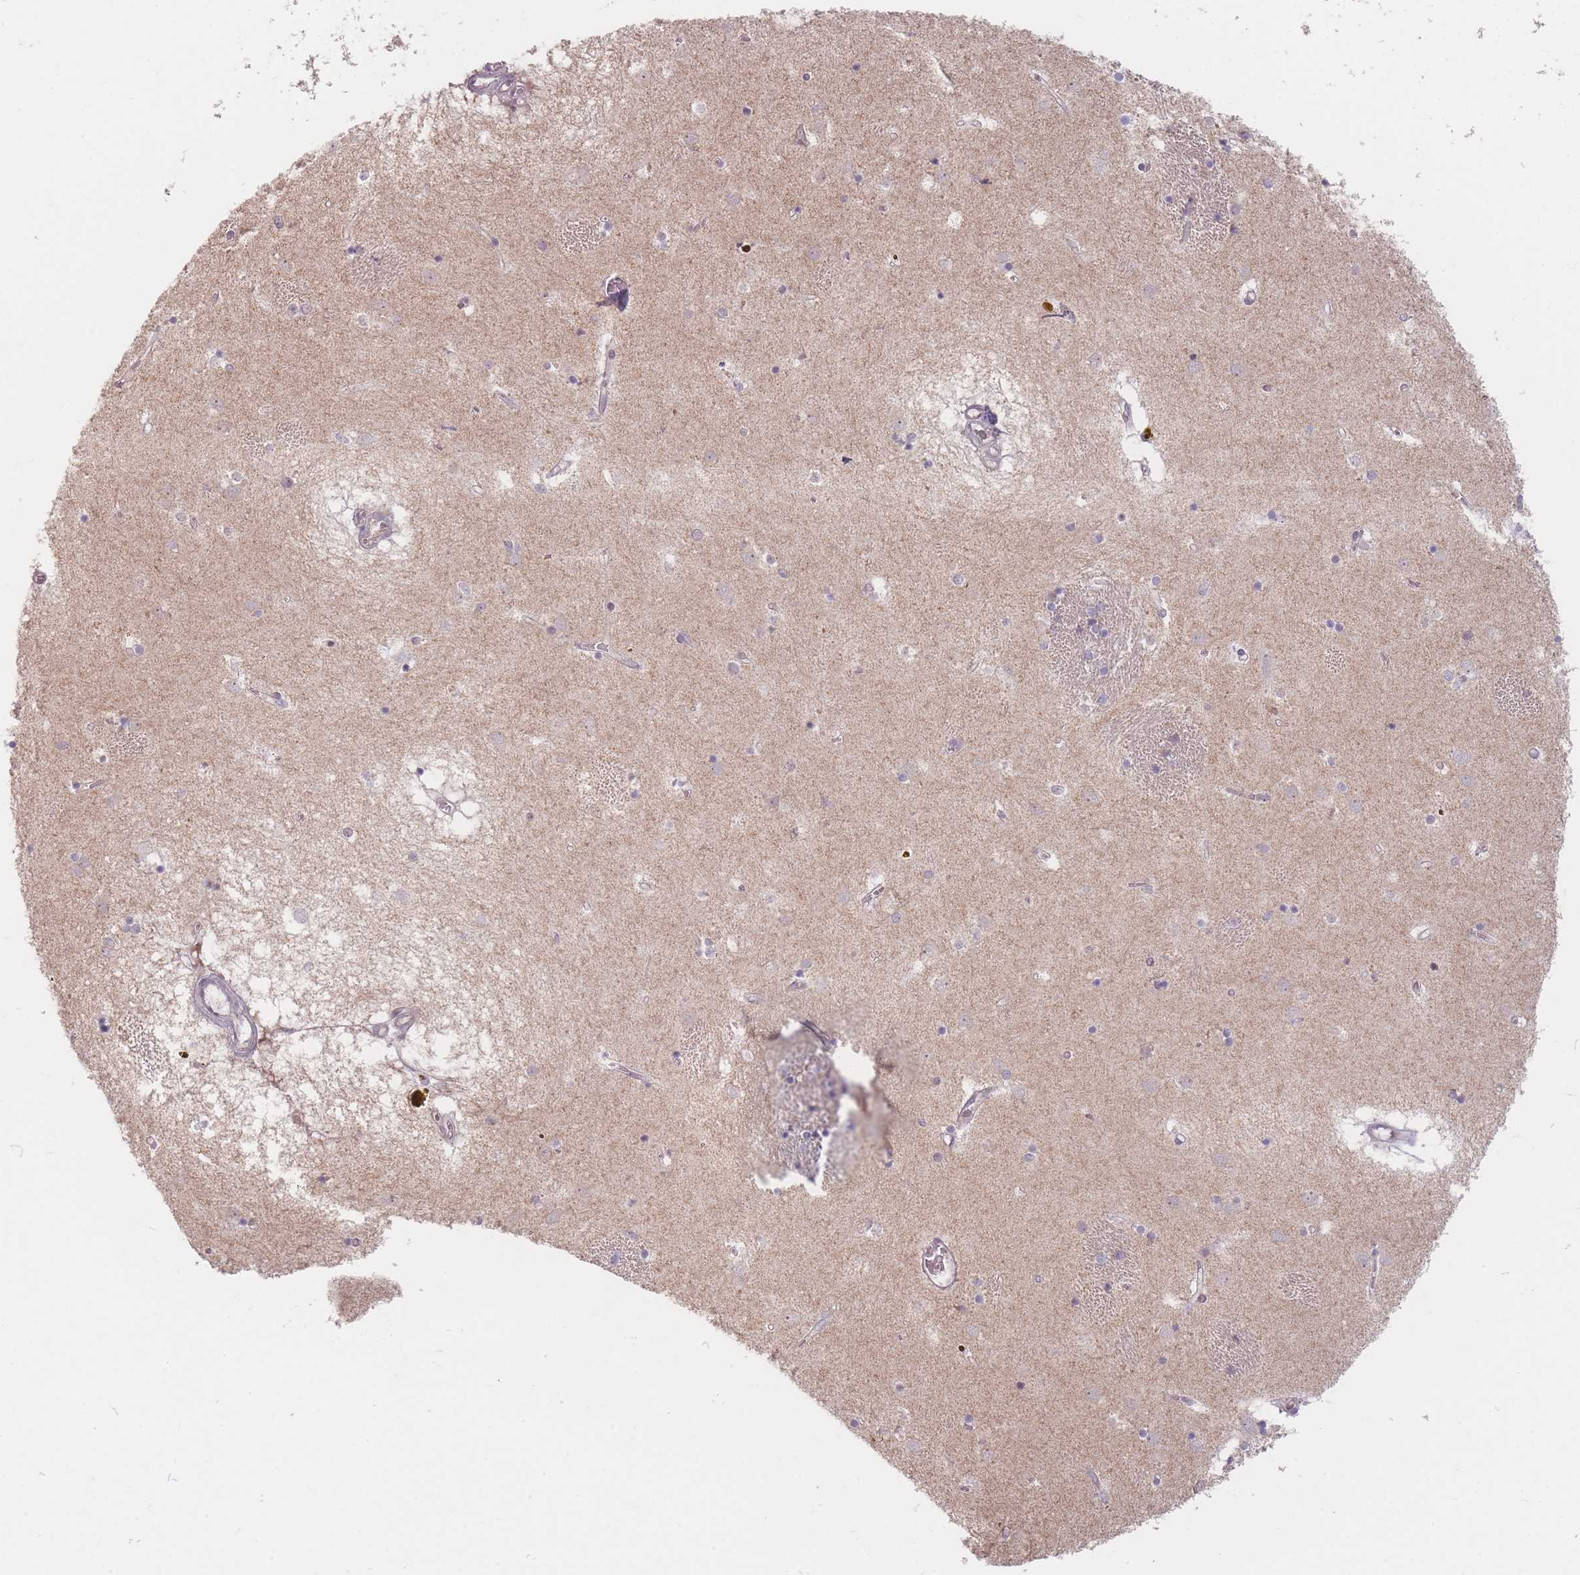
{"staining": {"intensity": "negative", "quantity": "none", "location": "none"}, "tissue": "caudate", "cell_type": "Glial cells", "image_type": "normal", "snomed": [{"axis": "morphology", "description": "Normal tissue, NOS"}, {"axis": "topography", "description": "Lateral ventricle wall"}], "caption": "The histopathology image displays no staining of glial cells in normal caudate.", "gene": "GABRA6", "patient": {"sex": "male", "age": 70}}